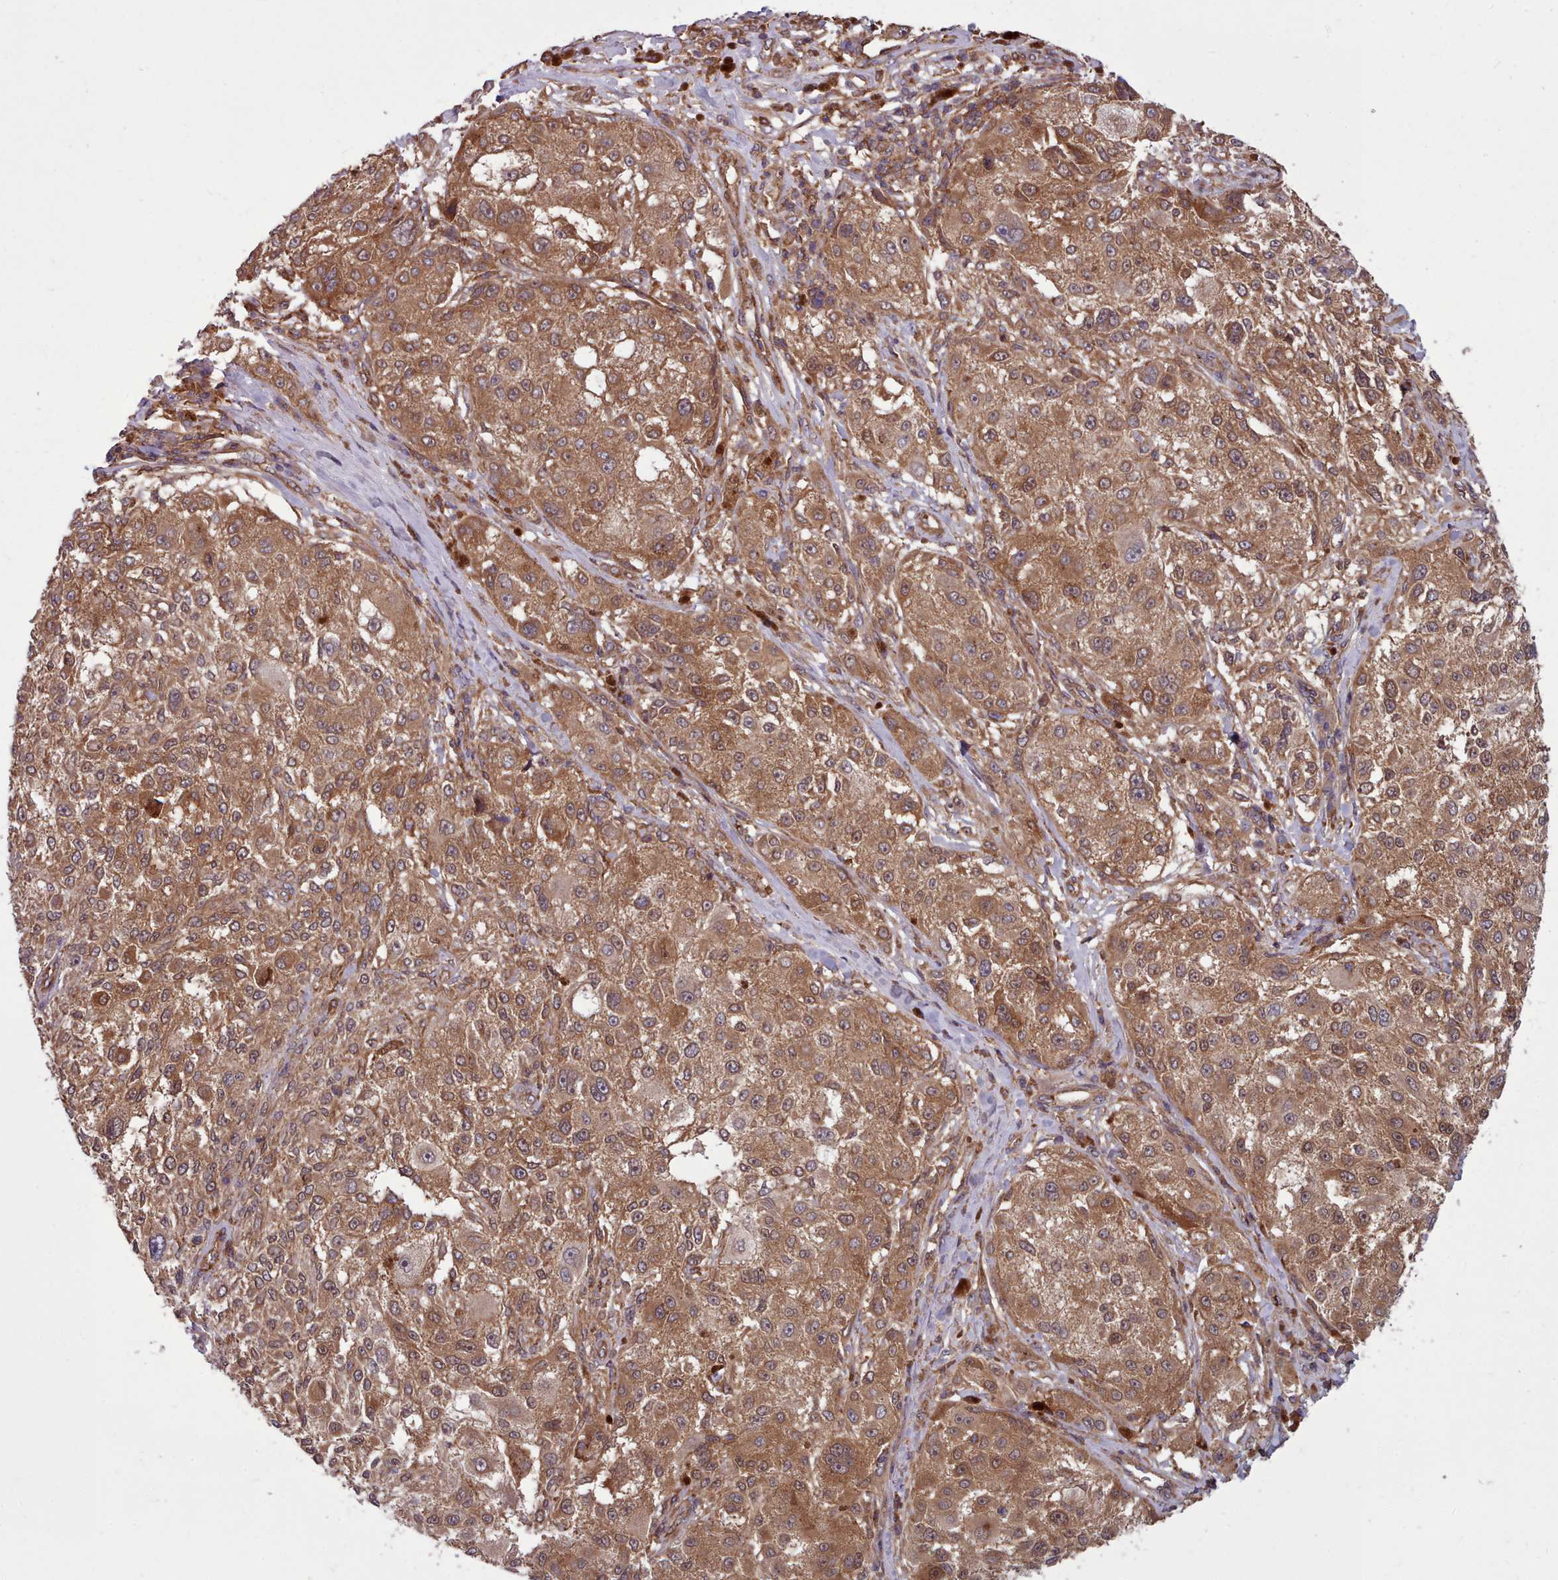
{"staining": {"intensity": "moderate", "quantity": ">75%", "location": "cytoplasmic/membranous"}, "tissue": "melanoma", "cell_type": "Tumor cells", "image_type": "cancer", "snomed": [{"axis": "morphology", "description": "Necrosis, NOS"}, {"axis": "morphology", "description": "Malignant melanoma, NOS"}, {"axis": "topography", "description": "Skin"}], "caption": "Melanoma stained with immunohistochemistry displays moderate cytoplasmic/membranous positivity in approximately >75% of tumor cells.", "gene": "STUB1", "patient": {"sex": "female", "age": 87}}